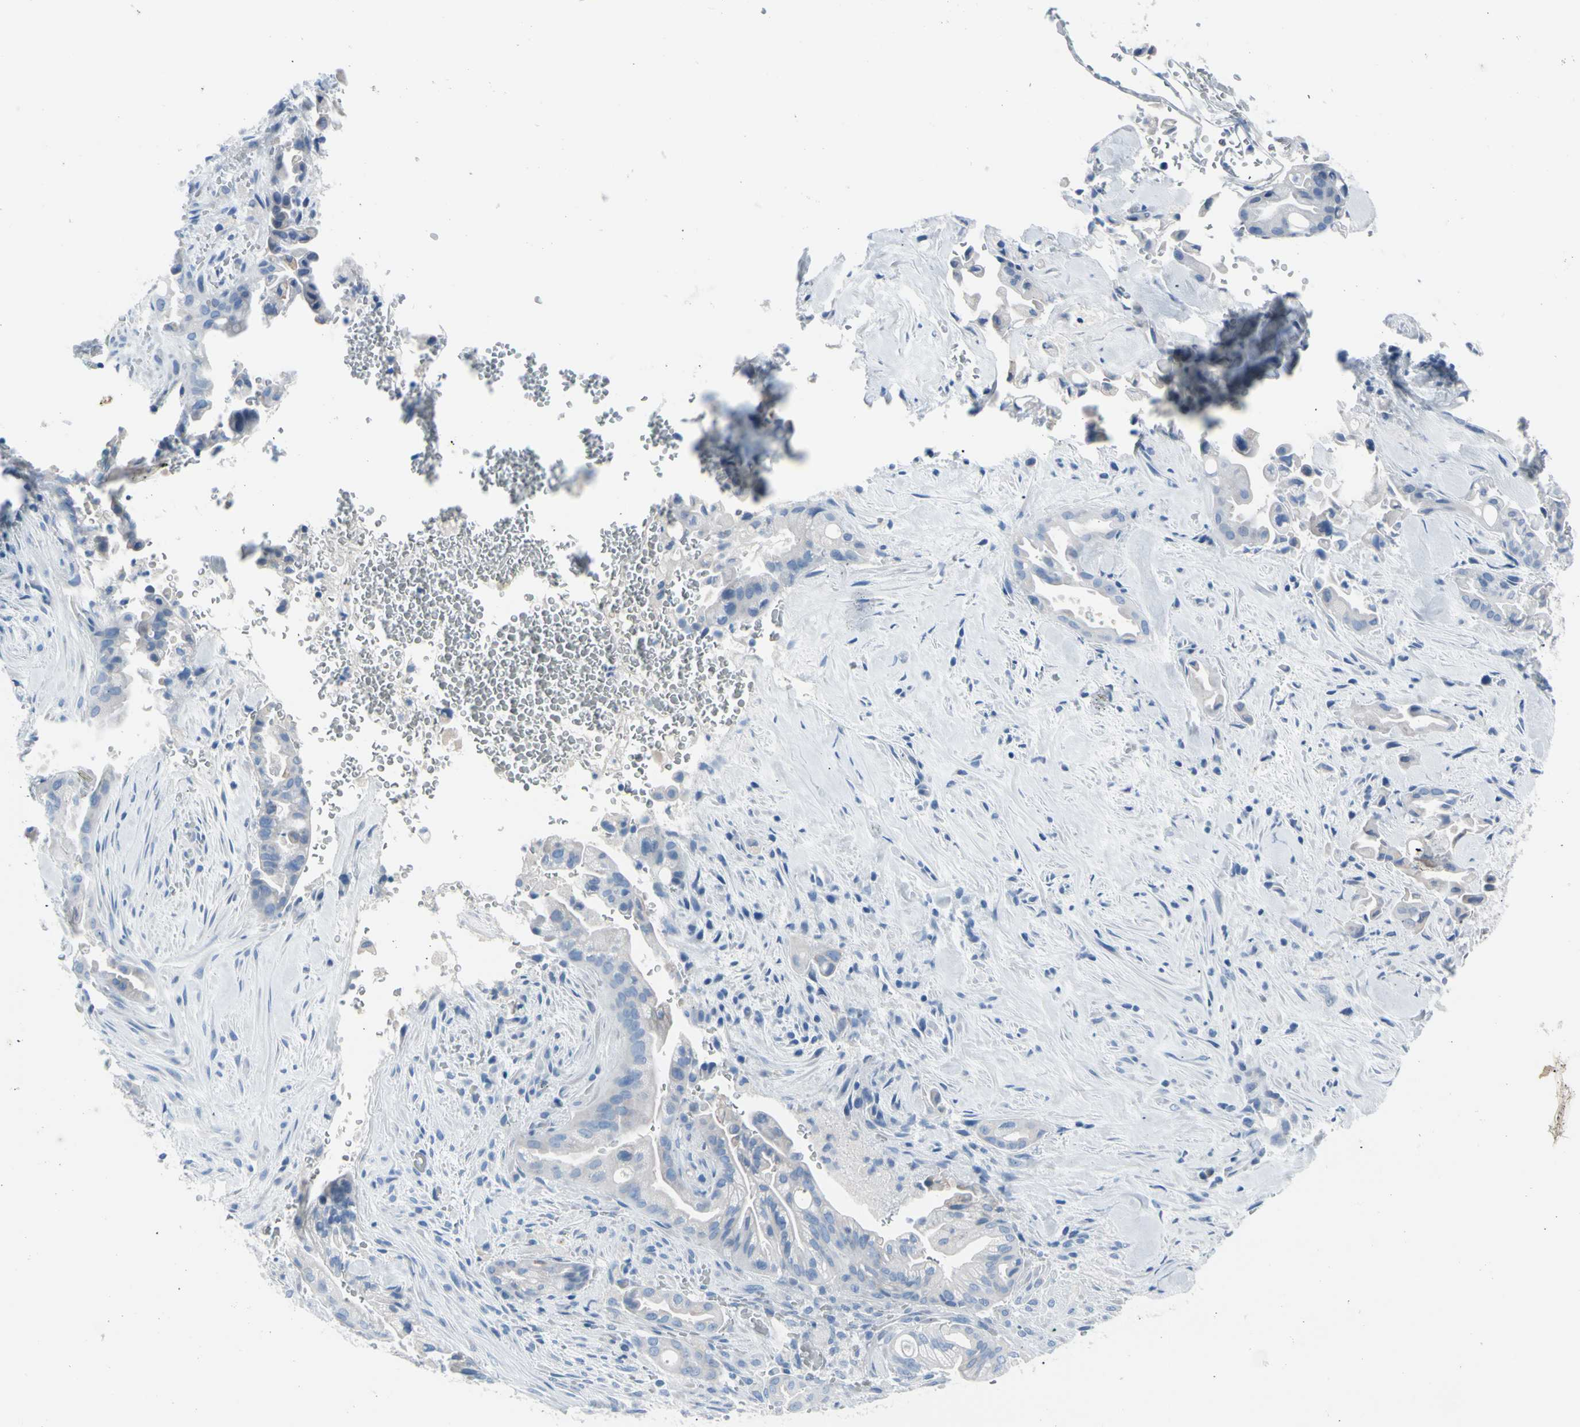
{"staining": {"intensity": "negative", "quantity": "none", "location": "none"}, "tissue": "liver cancer", "cell_type": "Tumor cells", "image_type": "cancer", "snomed": [{"axis": "morphology", "description": "Cholangiocarcinoma"}, {"axis": "topography", "description": "Liver"}], "caption": "Immunohistochemistry (IHC) micrograph of neoplastic tissue: human liver cholangiocarcinoma stained with DAB (3,3'-diaminobenzidine) demonstrates no significant protein expression in tumor cells. Brightfield microscopy of immunohistochemistry (IHC) stained with DAB (3,3'-diaminobenzidine) (brown) and hematoxylin (blue), captured at high magnification.", "gene": "TPO", "patient": {"sex": "female", "age": 68}}